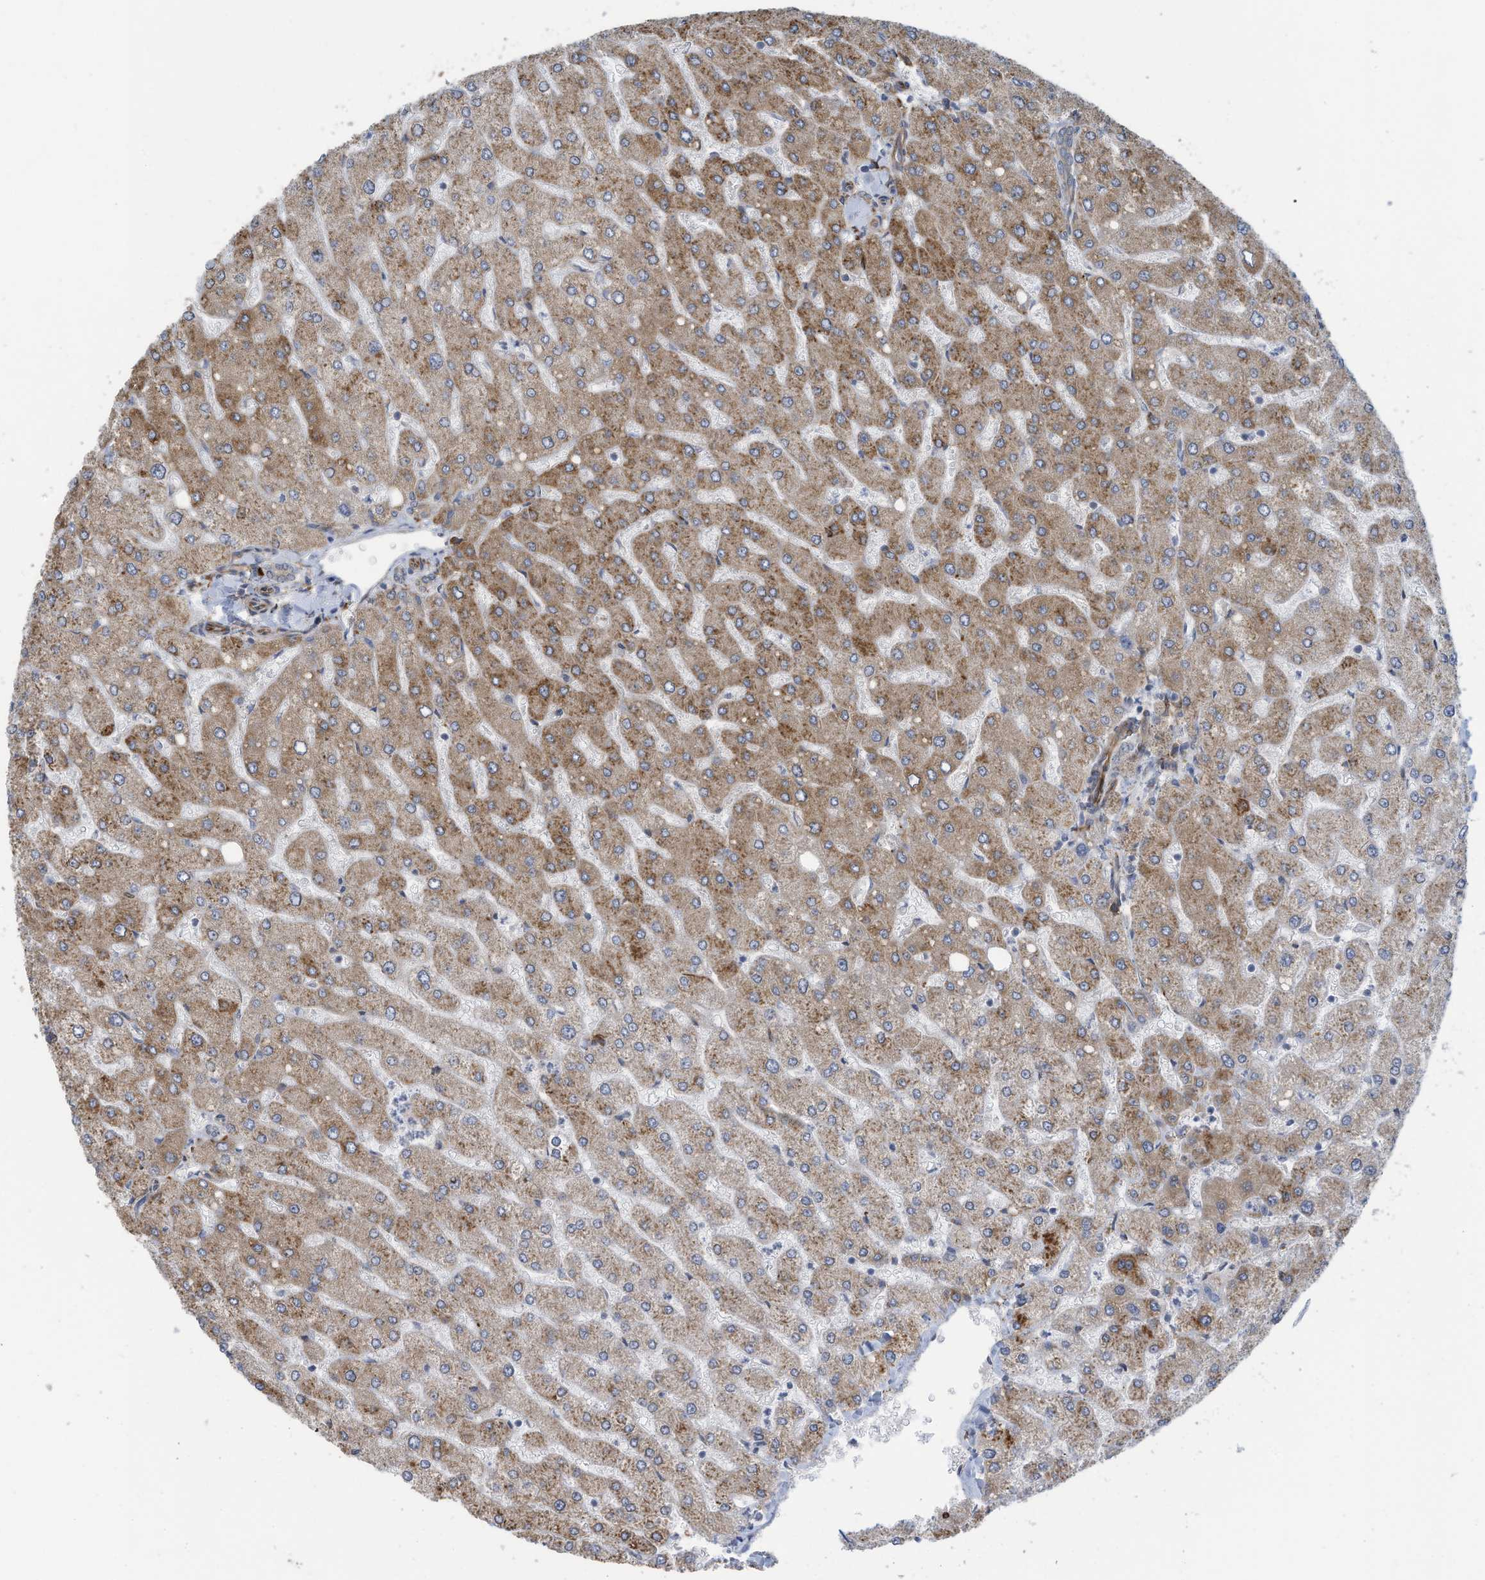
{"staining": {"intensity": "weak", "quantity": "<25%", "location": "cytoplasmic/membranous"}, "tissue": "liver", "cell_type": "Cholangiocytes", "image_type": "normal", "snomed": [{"axis": "morphology", "description": "Normal tissue, NOS"}, {"axis": "topography", "description": "Liver"}], "caption": "A high-resolution photomicrograph shows immunohistochemistry staining of benign liver, which reveals no significant expression in cholangiocytes.", "gene": "ZBTB45", "patient": {"sex": "male", "age": 55}}